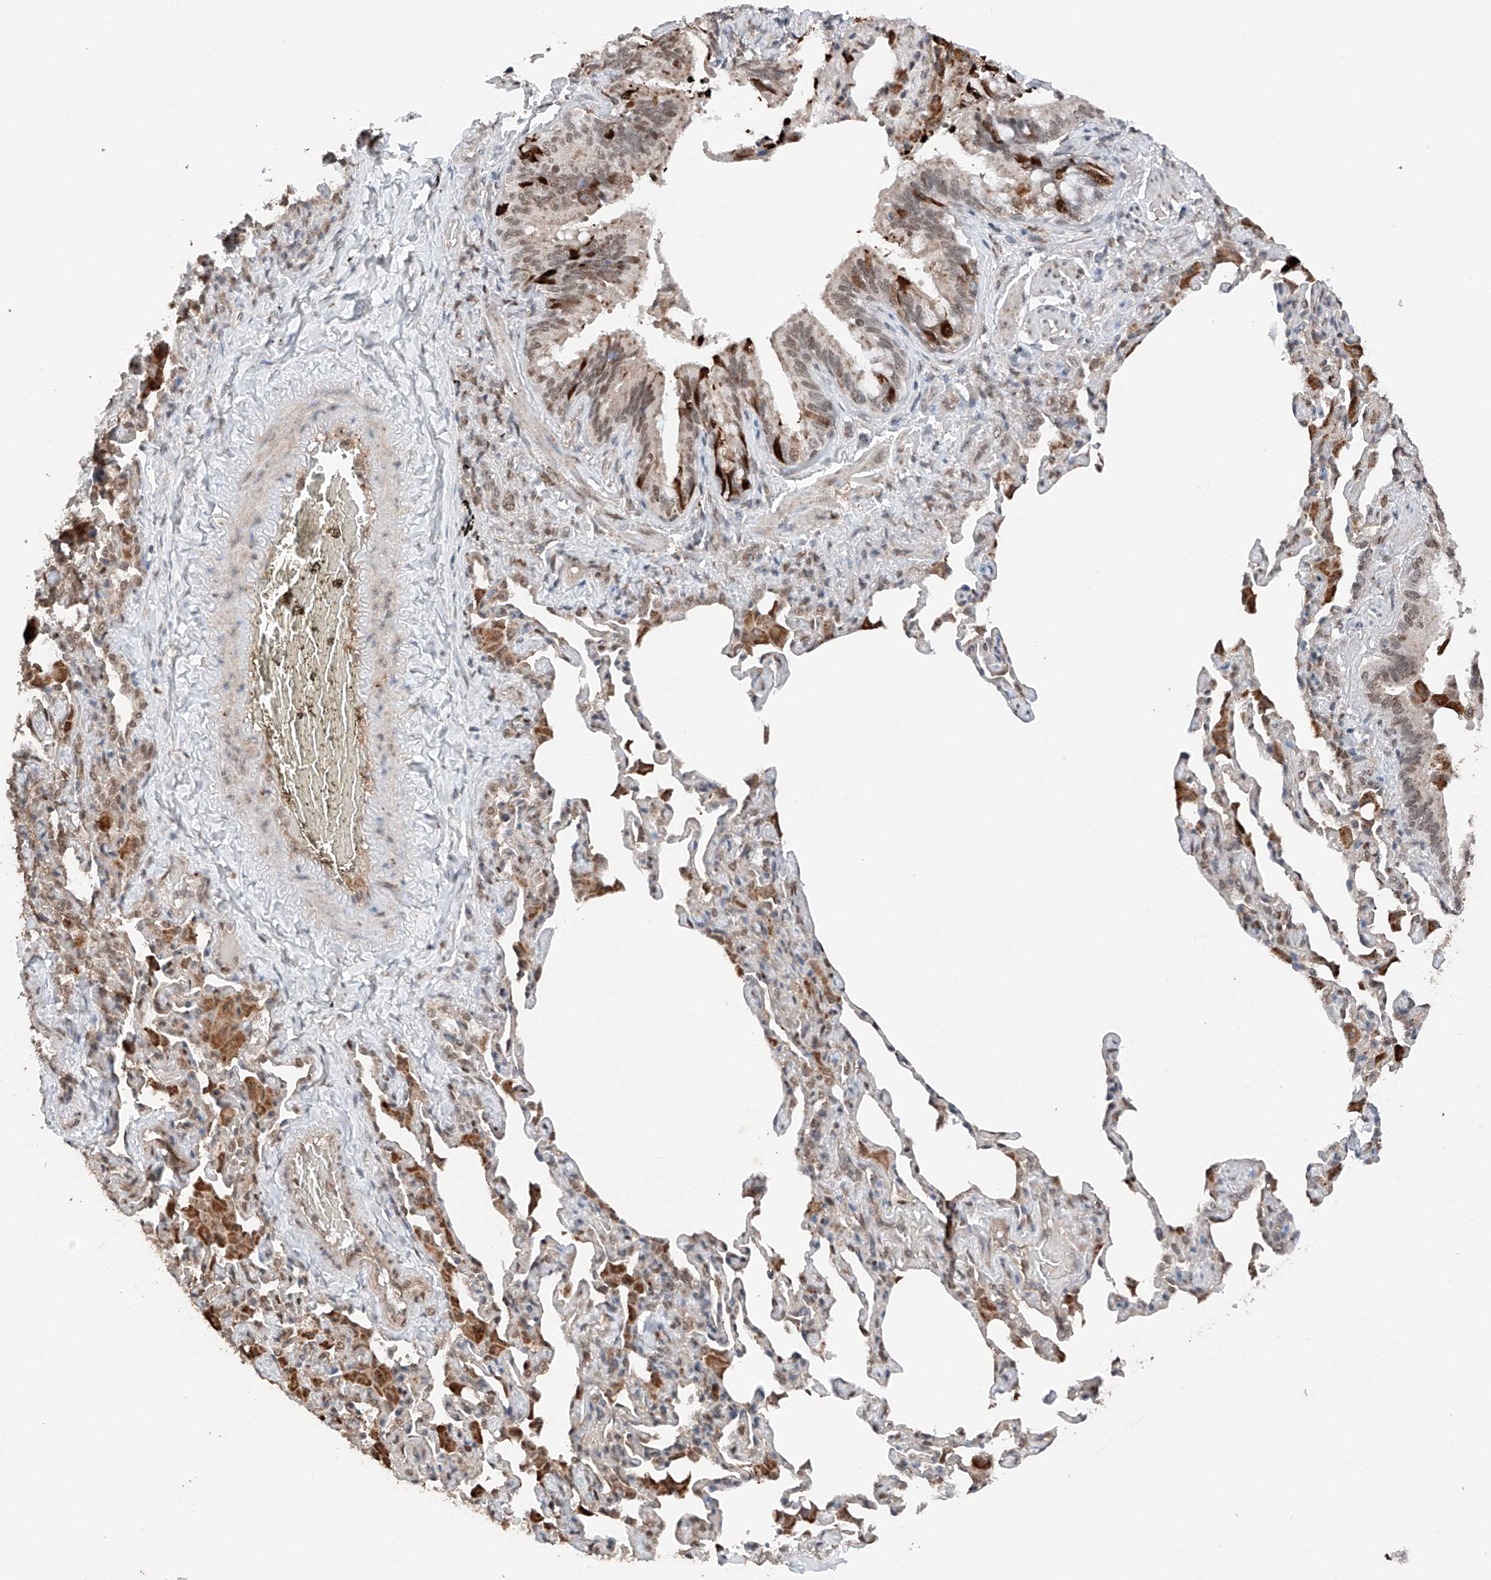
{"staining": {"intensity": "strong", "quantity": "25%-75%", "location": "cytoplasmic/membranous,nuclear"}, "tissue": "bronchus", "cell_type": "Respiratory epithelial cells", "image_type": "normal", "snomed": [{"axis": "morphology", "description": "Normal tissue, NOS"}, {"axis": "morphology", "description": "Inflammation, NOS"}, {"axis": "topography", "description": "Lung"}], "caption": "Immunohistochemical staining of unremarkable human bronchus exhibits strong cytoplasmic/membranous,nuclear protein expression in about 25%-75% of respiratory epithelial cells. (Stains: DAB in brown, nuclei in blue, Microscopy: brightfield microscopy at high magnification).", "gene": "TBX4", "patient": {"sex": "female", "age": 46}}